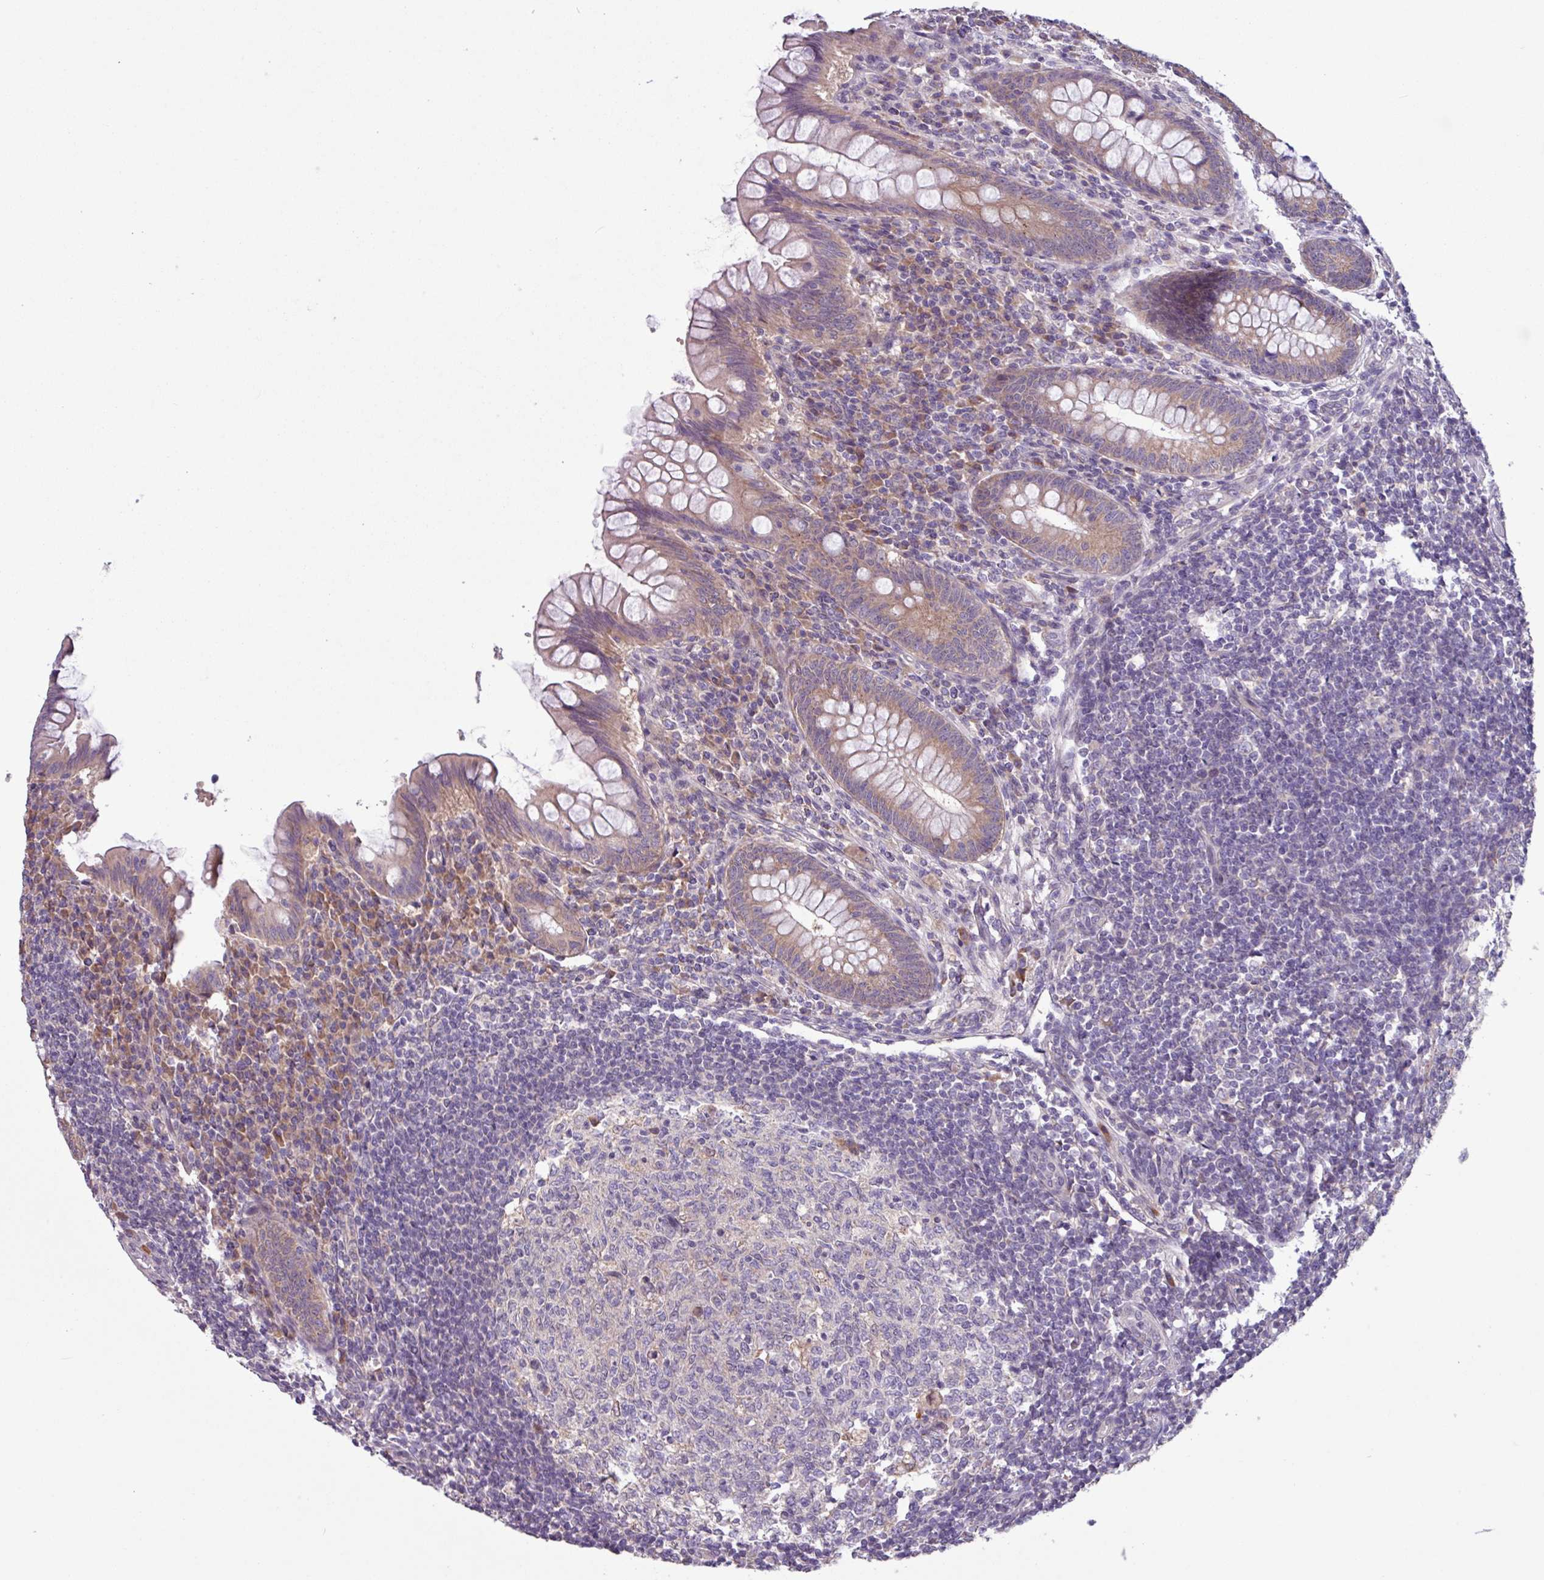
{"staining": {"intensity": "moderate", "quantity": ">75%", "location": "cytoplasmic/membranous"}, "tissue": "appendix", "cell_type": "Glandular cells", "image_type": "normal", "snomed": [{"axis": "morphology", "description": "Normal tissue, NOS"}, {"axis": "topography", "description": "Appendix"}], "caption": "DAB (3,3'-diaminobenzidine) immunohistochemical staining of unremarkable appendix shows moderate cytoplasmic/membranous protein staining in approximately >75% of glandular cells.", "gene": "C20orf27", "patient": {"sex": "female", "age": 33}}